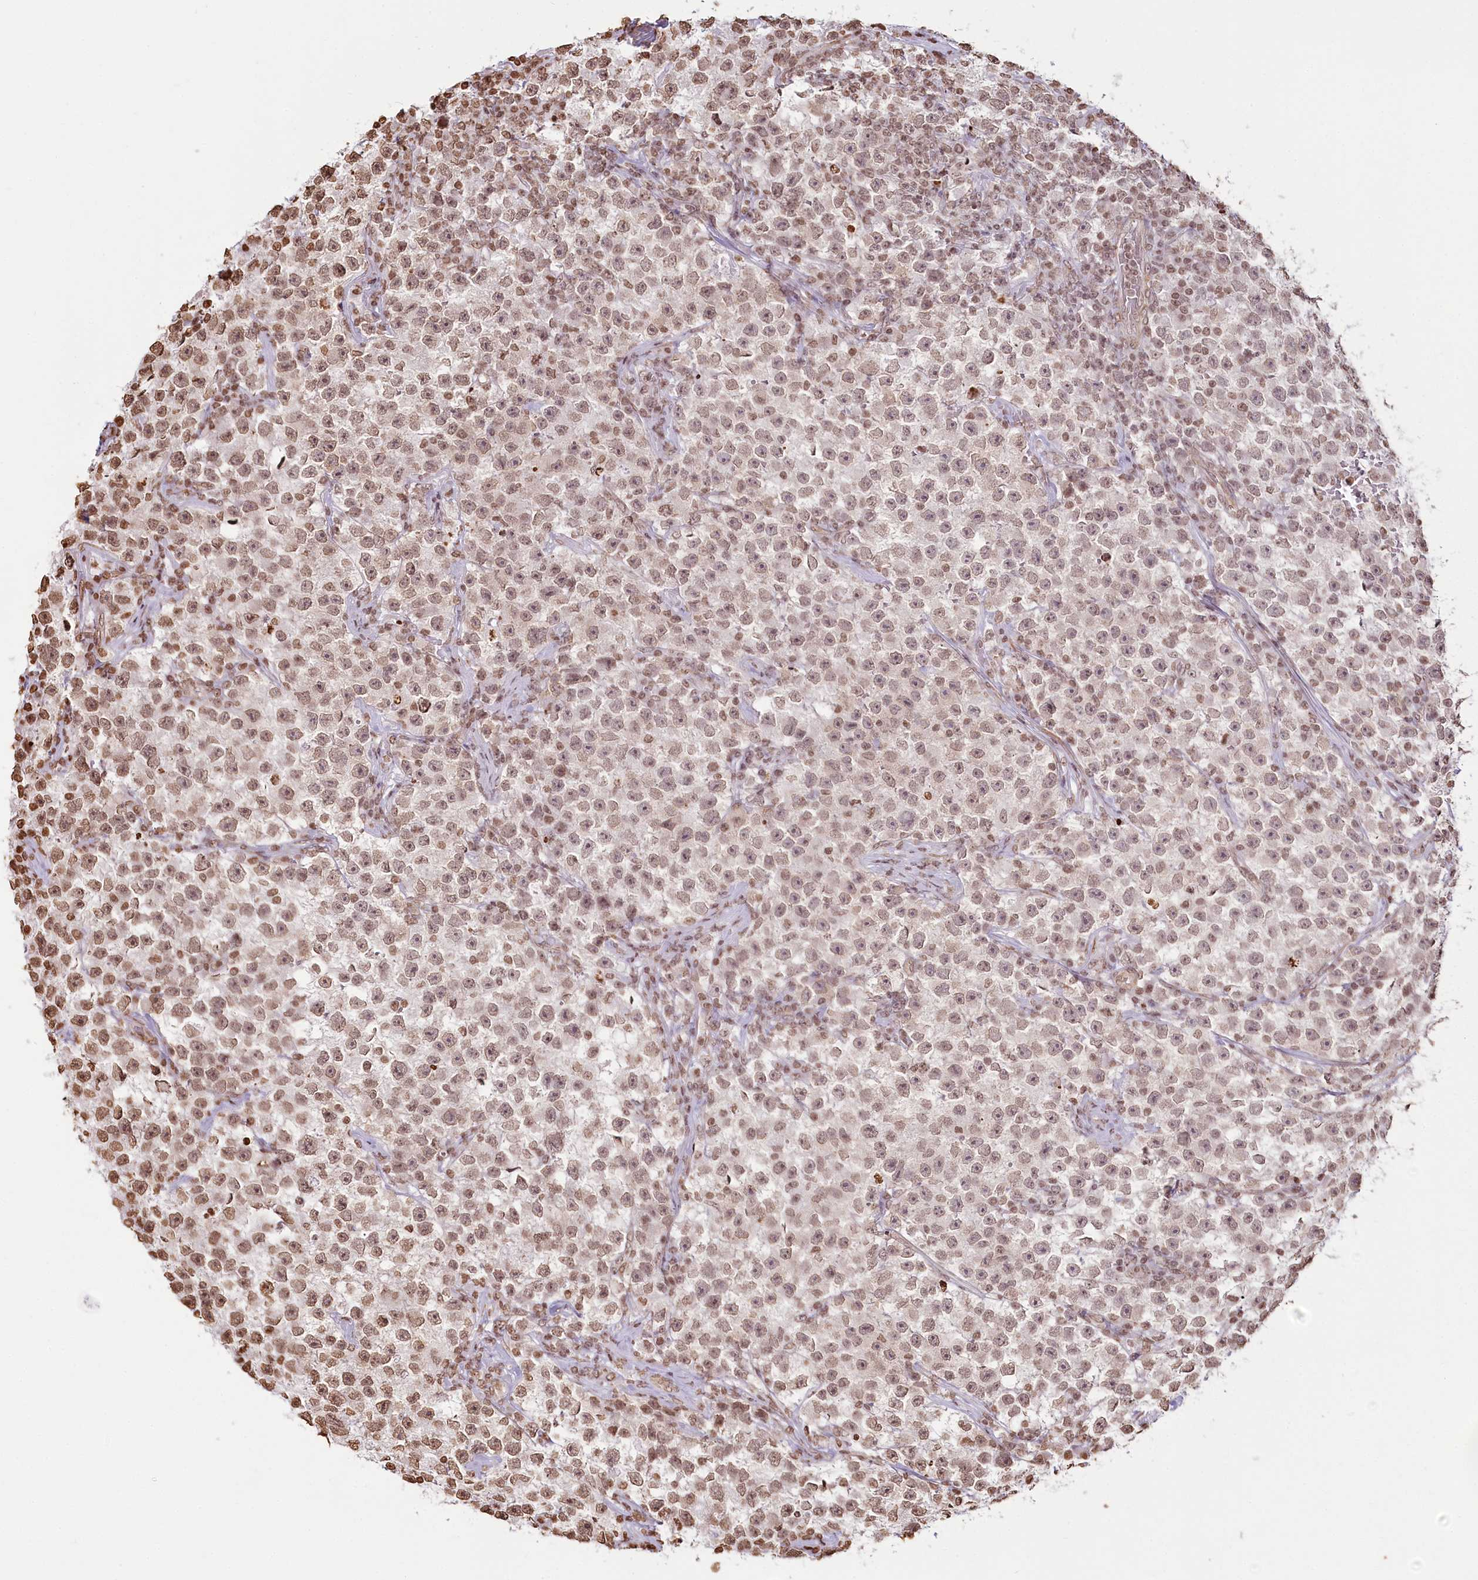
{"staining": {"intensity": "moderate", "quantity": ">75%", "location": "nuclear"}, "tissue": "testis cancer", "cell_type": "Tumor cells", "image_type": "cancer", "snomed": [{"axis": "morphology", "description": "Seminoma, NOS"}, {"axis": "topography", "description": "Testis"}], "caption": "DAB (3,3'-diaminobenzidine) immunohistochemical staining of human seminoma (testis) shows moderate nuclear protein staining in about >75% of tumor cells.", "gene": "FAM13A", "patient": {"sex": "male", "age": 22}}